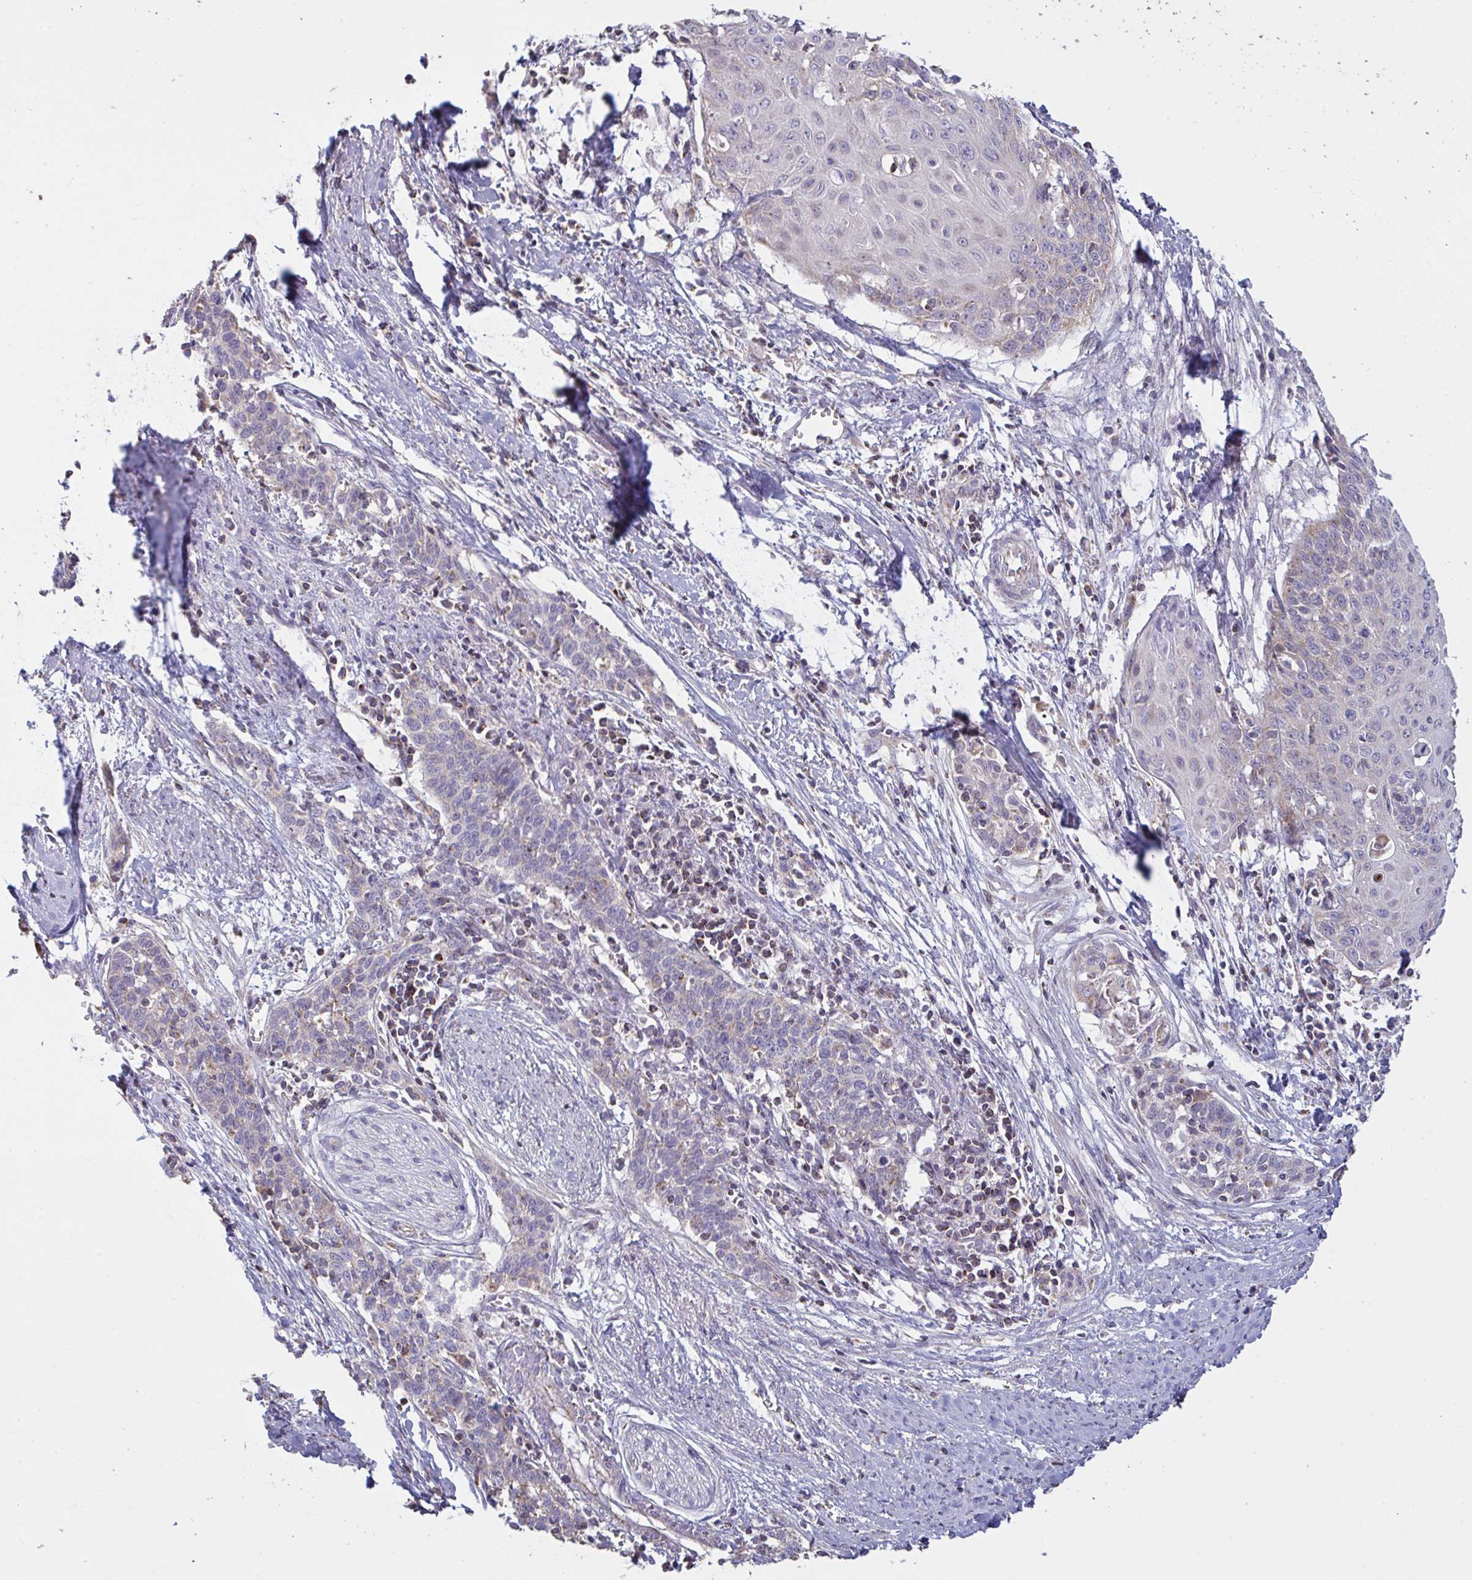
{"staining": {"intensity": "moderate", "quantity": "<25%", "location": "cytoplasmic/membranous"}, "tissue": "cervical cancer", "cell_type": "Tumor cells", "image_type": "cancer", "snomed": [{"axis": "morphology", "description": "Squamous cell carcinoma, NOS"}, {"axis": "topography", "description": "Cervix"}], "caption": "A brown stain labels moderate cytoplasmic/membranous expression of a protein in human cervical cancer tumor cells.", "gene": "MICOS10", "patient": {"sex": "female", "age": 39}}